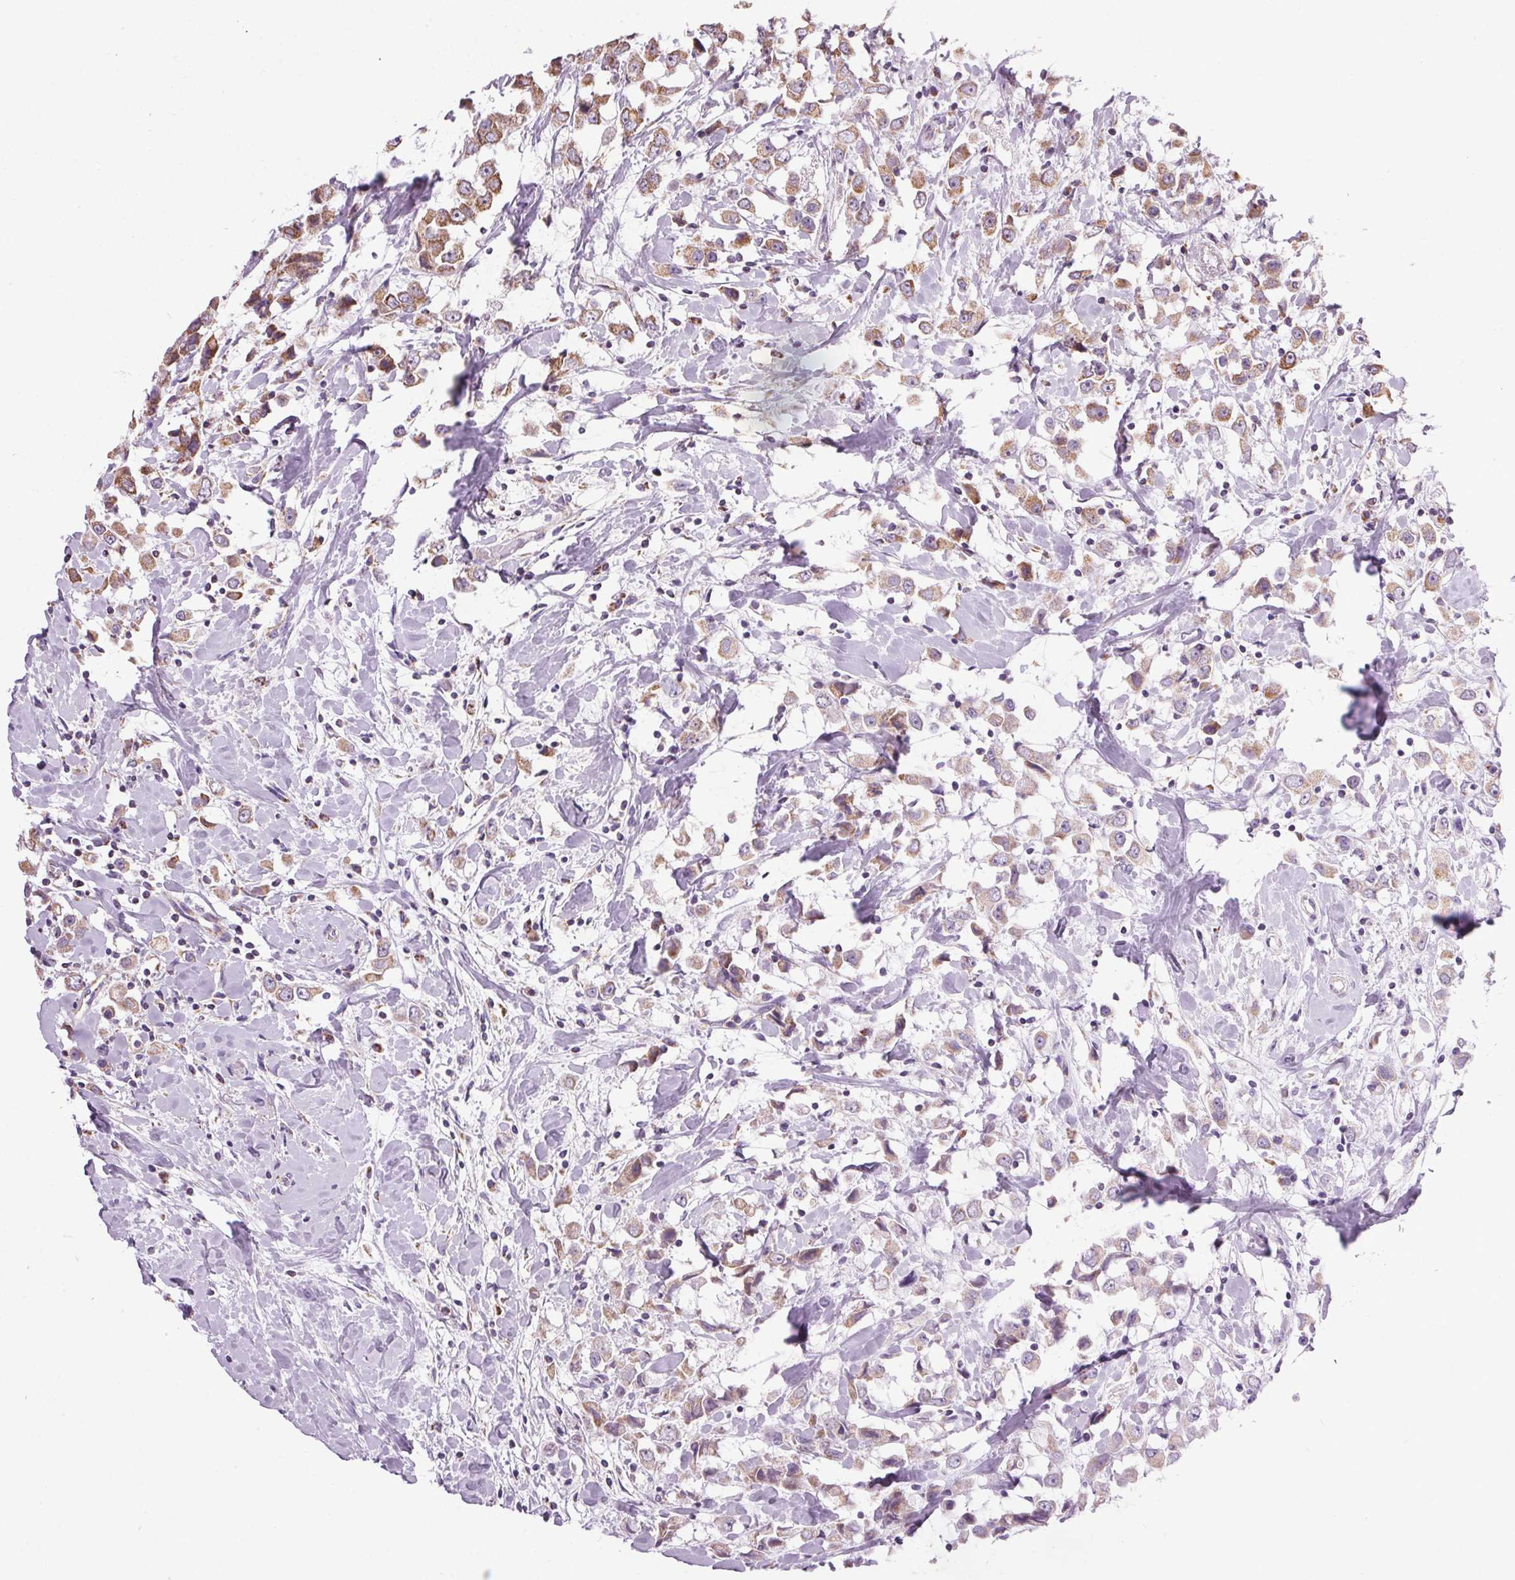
{"staining": {"intensity": "moderate", "quantity": "25%-75%", "location": "cytoplasmic/membranous"}, "tissue": "breast cancer", "cell_type": "Tumor cells", "image_type": "cancer", "snomed": [{"axis": "morphology", "description": "Duct carcinoma"}, {"axis": "topography", "description": "Breast"}], "caption": "Immunohistochemistry histopathology image of neoplastic tissue: breast infiltrating ductal carcinoma stained using immunohistochemistry (IHC) demonstrates medium levels of moderate protein expression localized specifically in the cytoplasmic/membranous of tumor cells, appearing as a cytoplasmic/membranous brown color.", "gene": "NDUFS6", "patient": {"sex": "female", "age": 61}}